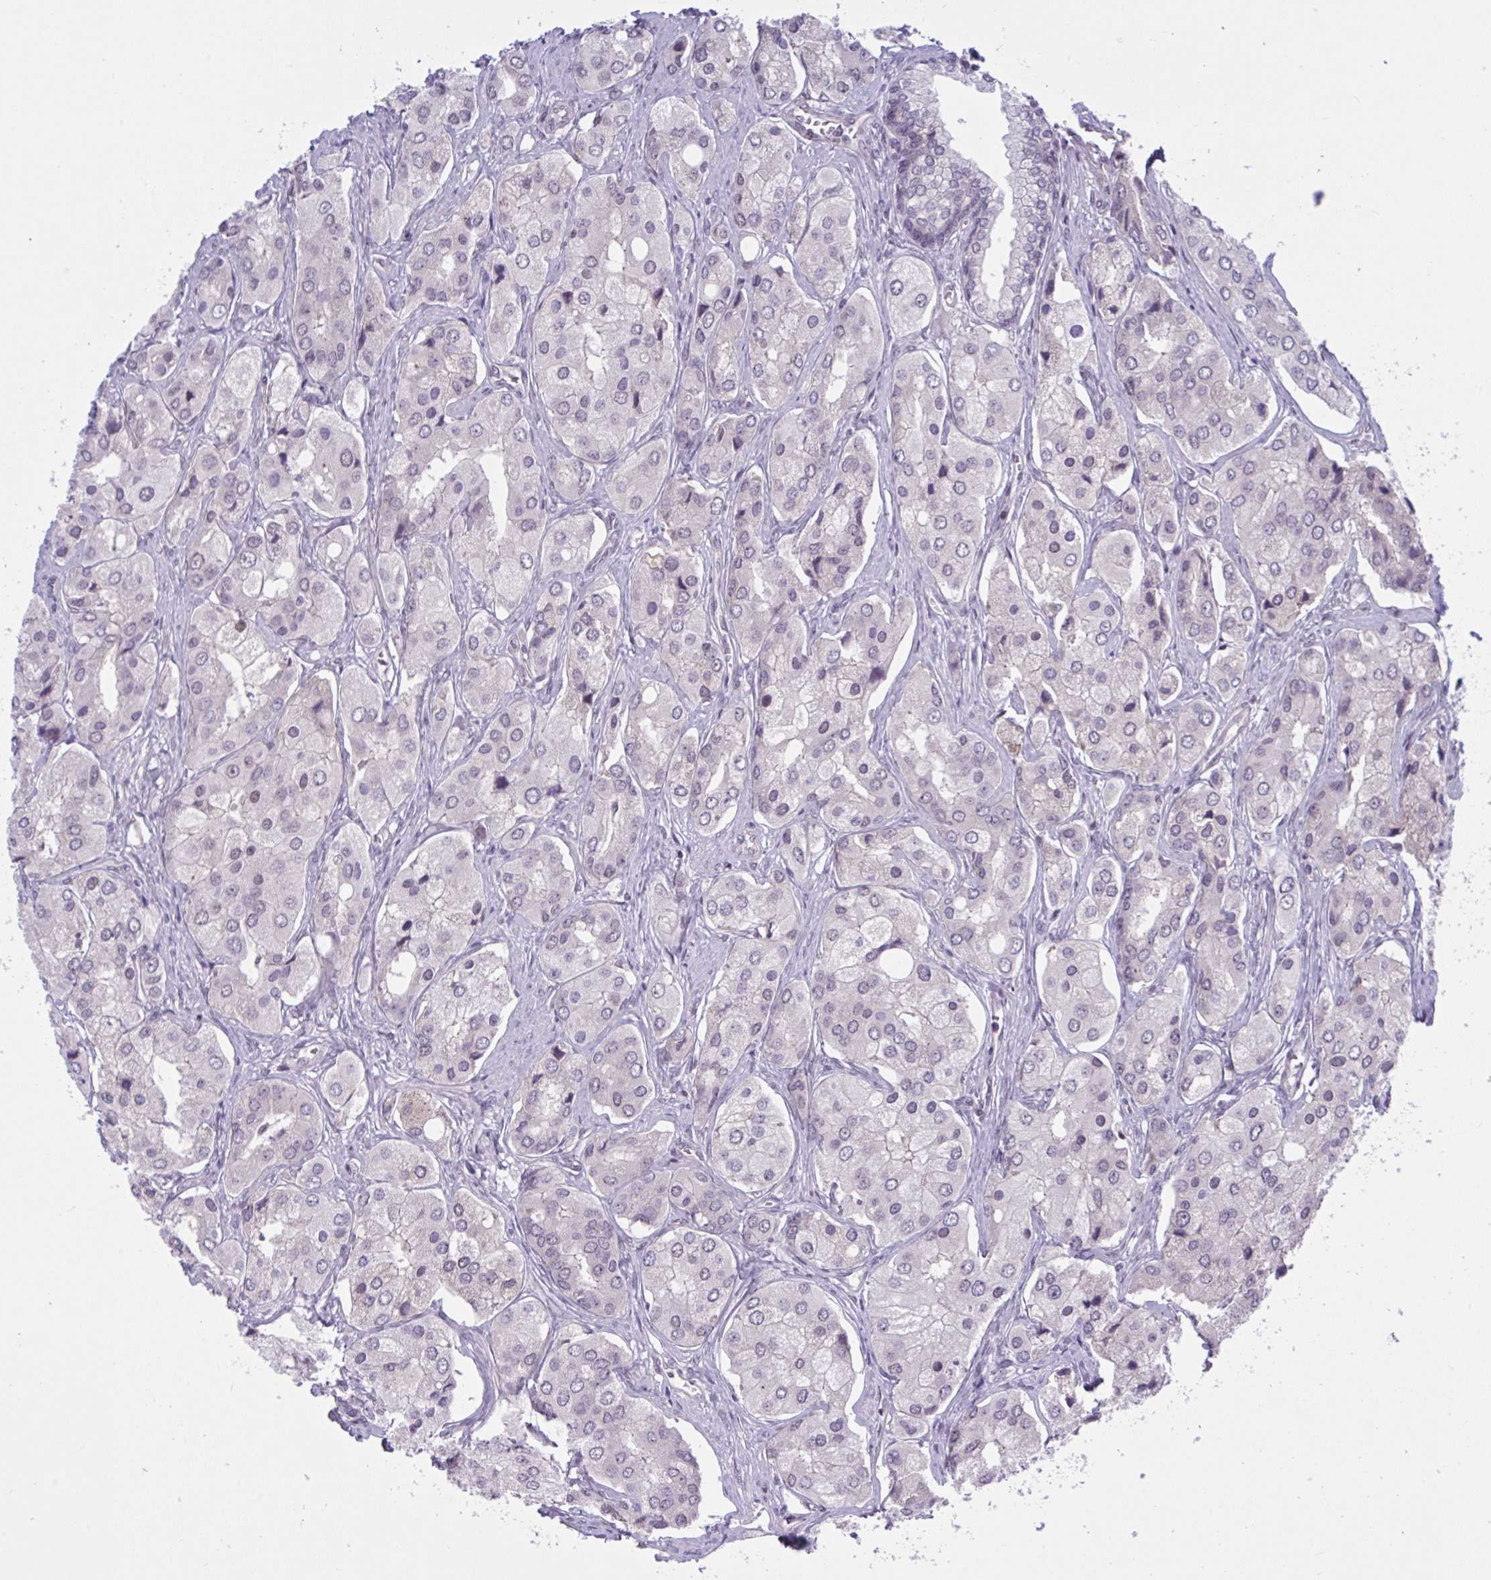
{"staining": {"intensity": "negative", "quantity": "none", "location": "none"}, "tissue": "prostate cancer", "cell_type": "Tumor cells", "image_type": "cancer", "snomed": [{"axis": "morphology", "description": "Adenocarcinoma, Low grade"}, {"axis": "topography", "description": "Prostate"}], "caption": "Low-grade adenocarcinoma (prostate) was stained to show a protein in brown. There is no significant expression in tumor cells. (Immunohistochemistry, brightfield microscopy, high magnification).", "gene": "TTC7B", "patient": {"sex": "male", "age": 69}}